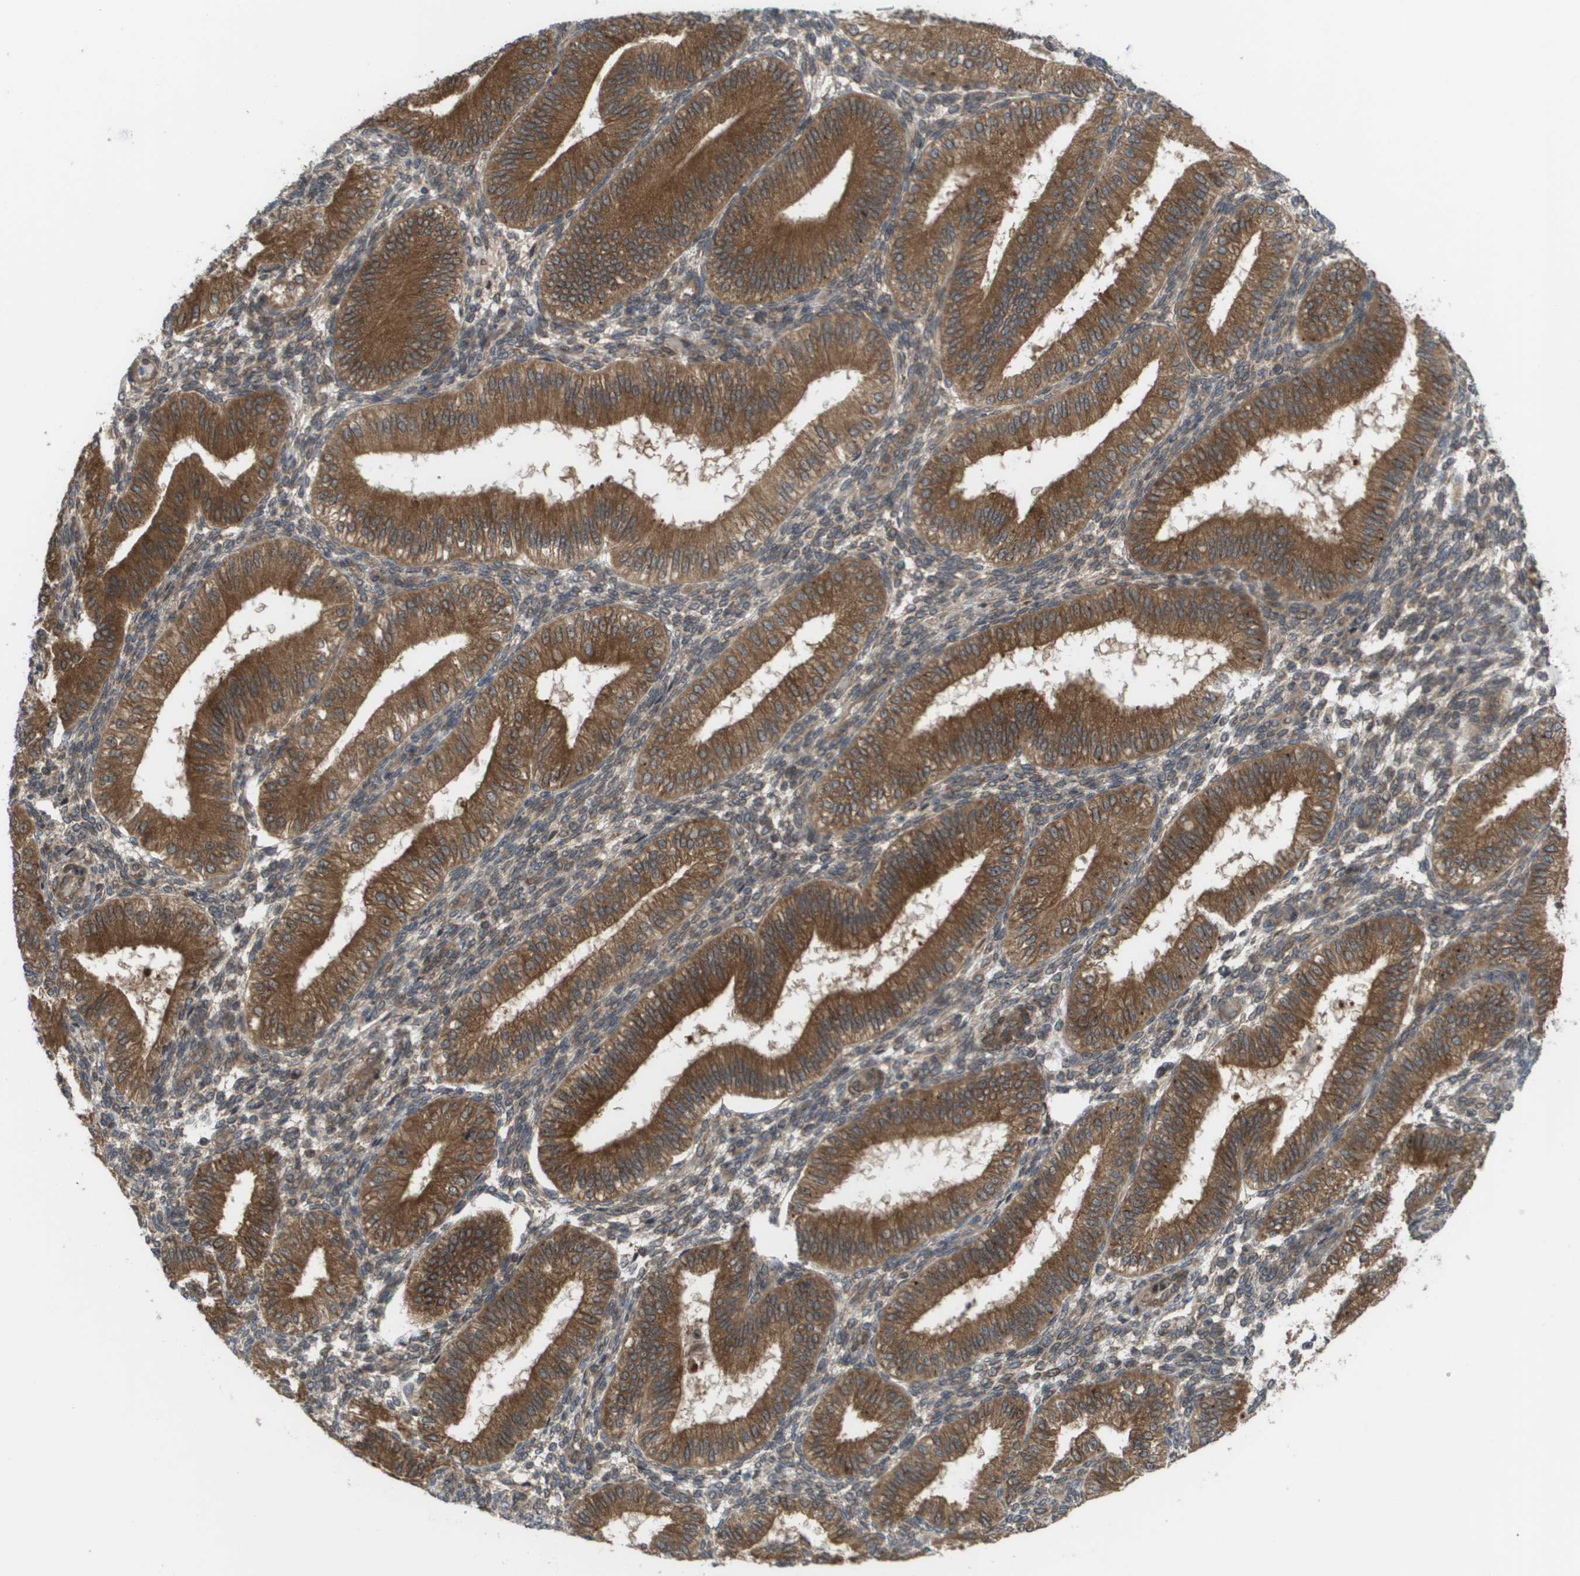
{"staining": {"intensity": "moderate", "quantity": ">75%", "location": "cytoplasmic/membranous"}, "tissue": "endometrium", "cell_type": "Cells in endometrial stroma", "image_type": "normal", "snomed": [{"axis": "morphology", "description": "Normal tissue, NOS"}, {"axis": "topography", "description": "Endometrium"}], "caption": "Benign endometrium exhibits moderate cytoplasmic/membranous expression in about >75% of cells in endometrial stroma Immunohistochemistry stains the protein of interest in brown and the nuclei are stained blue..", "gene": "CTPS2", "patient": {"sex": "female", "age": 39}}